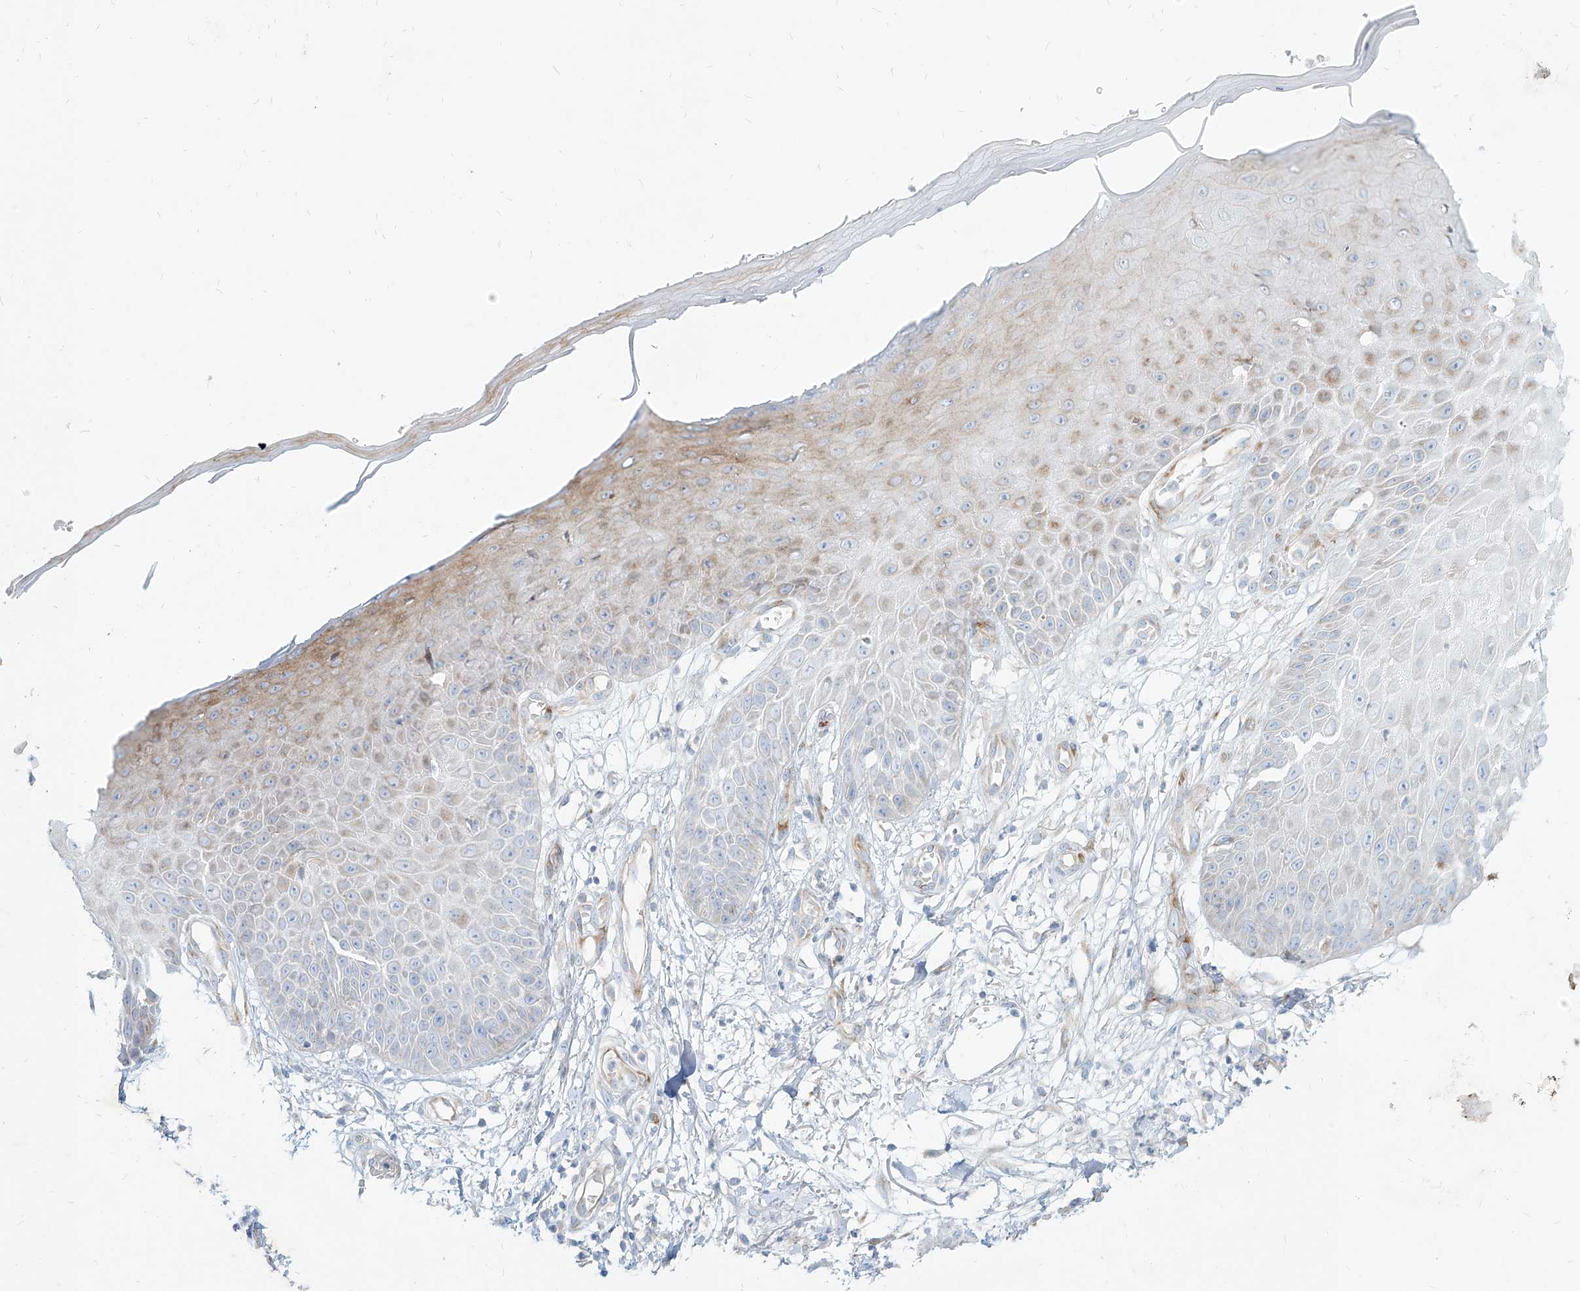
{"staining": {"intensity": "negative", "quantity": "none", "location": "none"}, "tissue": "skin", "cell_type": "Fibroblasts", "image_type": "normal", "snomed": [{"axis": "morphology", "description": "Normal tissue, NOS"}, {"axis": "morphology", "description": "Inflammation, NOS"}, {"axis": "topography", "description": "Skin"}], "caption": "Unremarkable skin was stained to show a protein in brown. There is no significant positivity in fibroblasts.", "gene": "MTX2", "patient": {"sex": "female", "age": 44}}